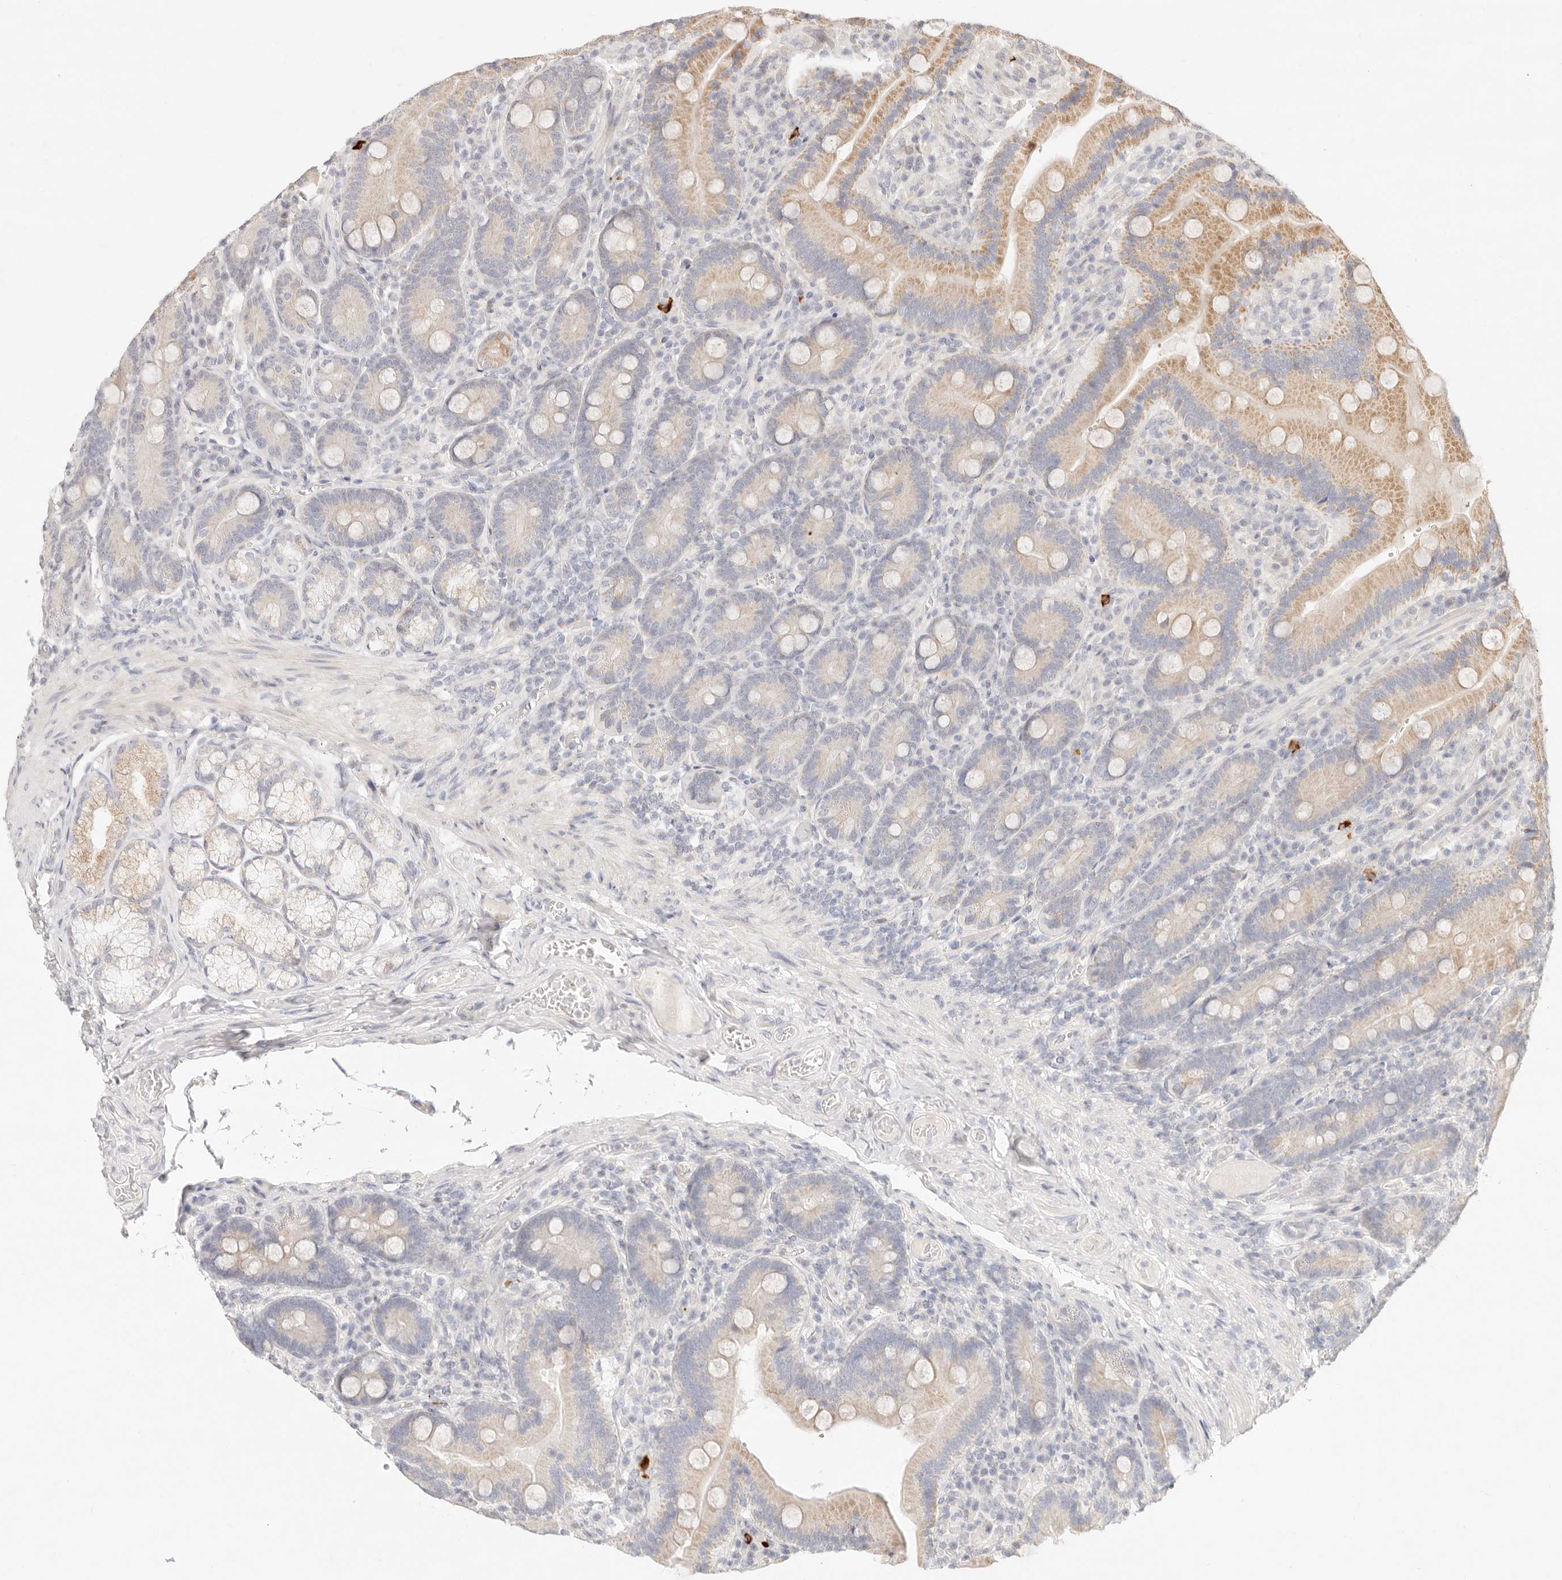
{"staining": {"intensity": "moderate", "quantity": "25%-75%", "location": "cytoplasmic/membranous"}, "tissue": "duodenum", "cell_type": "Glandular cells", "image_type": "normal", "snomed": [{"axis": "morphology", "description": "Normal tissue, NOS"}, {"axis": "topography", "description": "Duodenum"}], "caption": "Immunohistochemistry (IHC) of unremarkable duodenum exhibits medium levels of moderate cytoplasmic/membranous positivity in about 25%-75% of glandular cells.", "gene": "GPR156", "patient": {"sex": "female", "age": 62}}